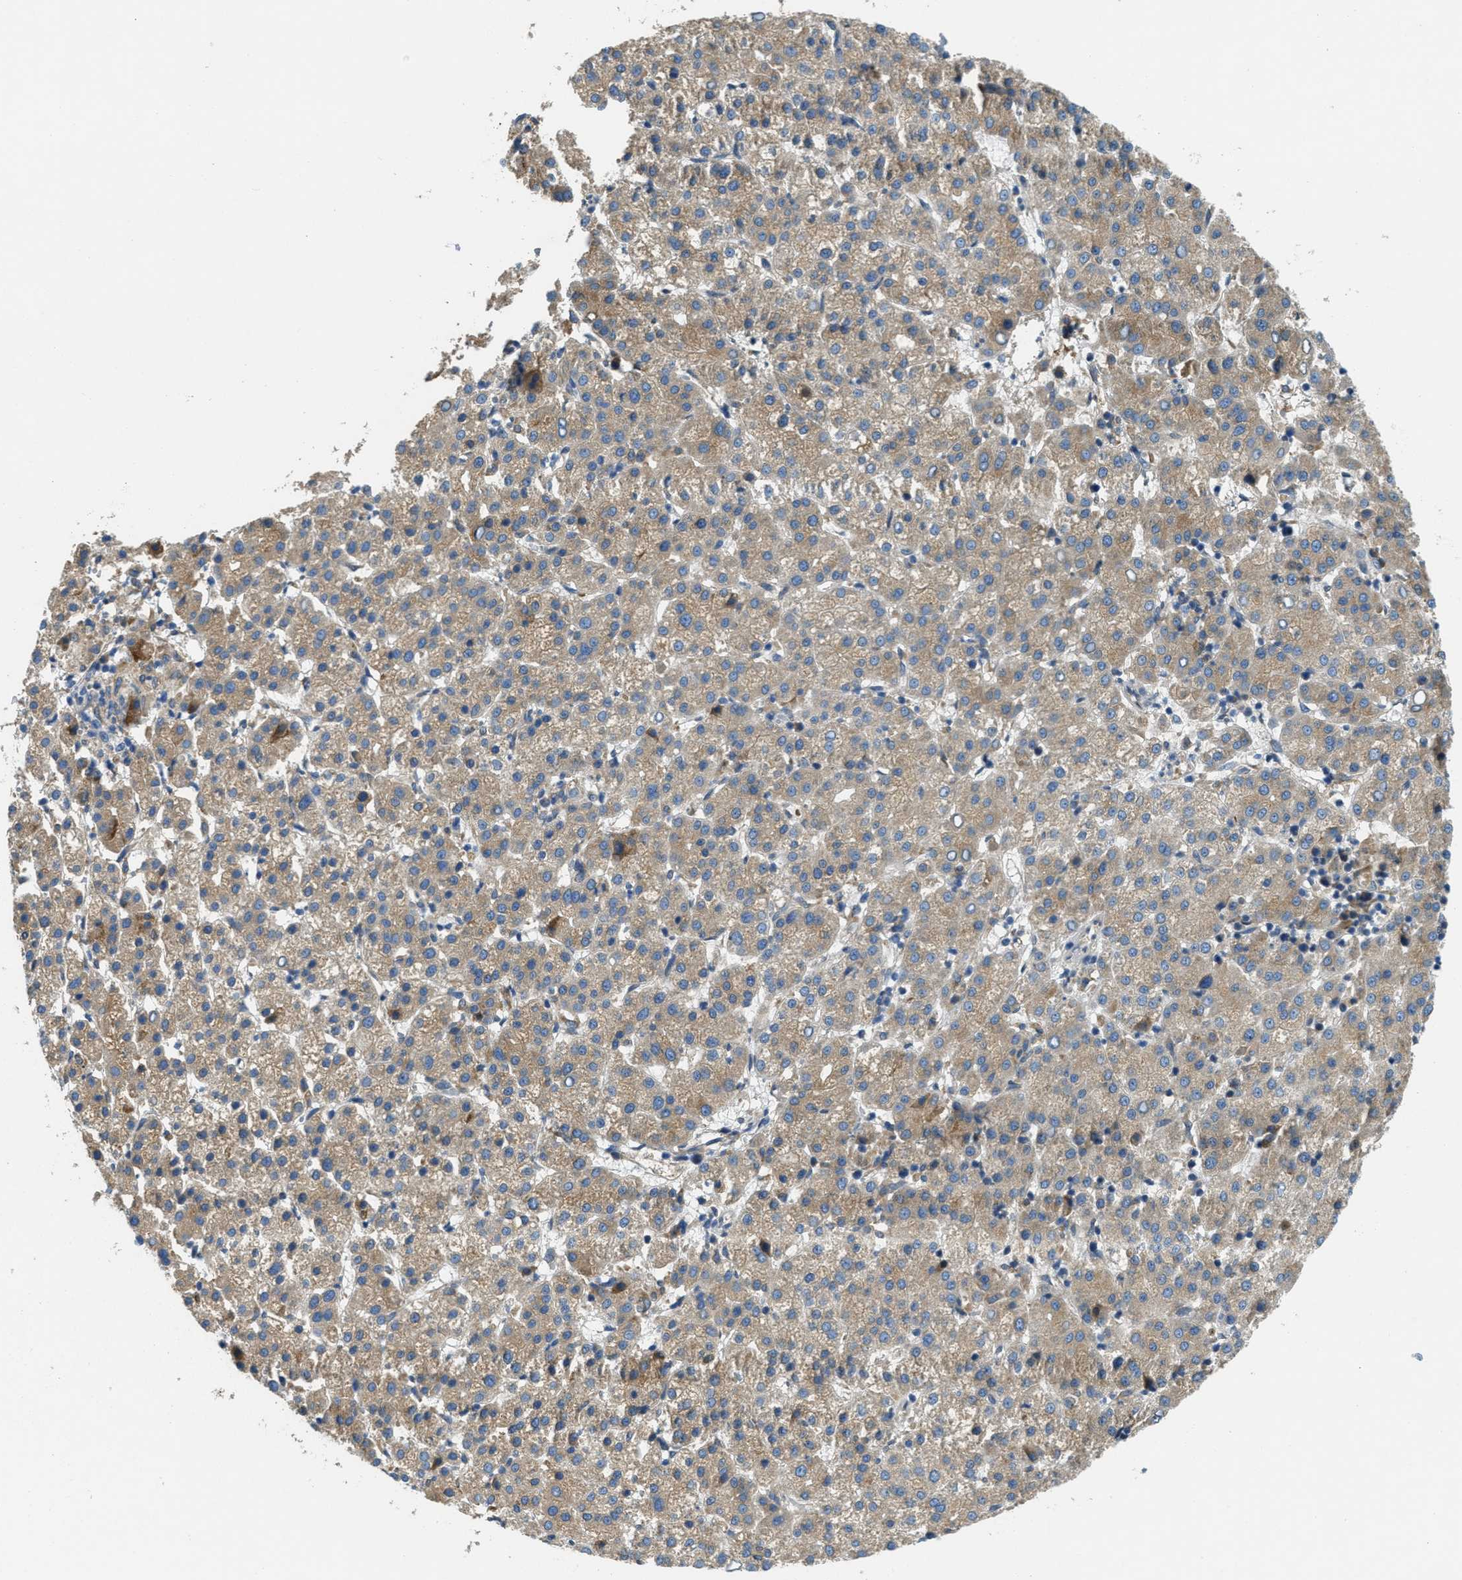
{"staining": {"intensity": "weak", "quantity": ">75%", "location": "cytoplasmic/membranous"}, "tissue": "liver cancer", "cell_type": "Tumor cells", "image_type": "cancer", "snomed": [{"axis": "morphology", "description": "Carcinoma, Hepatocellular, NOS"}, {"axis": "topography", "description": "Liver"}], "caption": "Immunohistochemical staining of human hepatocellular carcinoma (liver) exhibits low levels of weak cytoplasmic/membranous protein positivity in about >75% of tumor cells.", "gene": "MPDU1", "patient": {"sex": "female", "age": 58}}